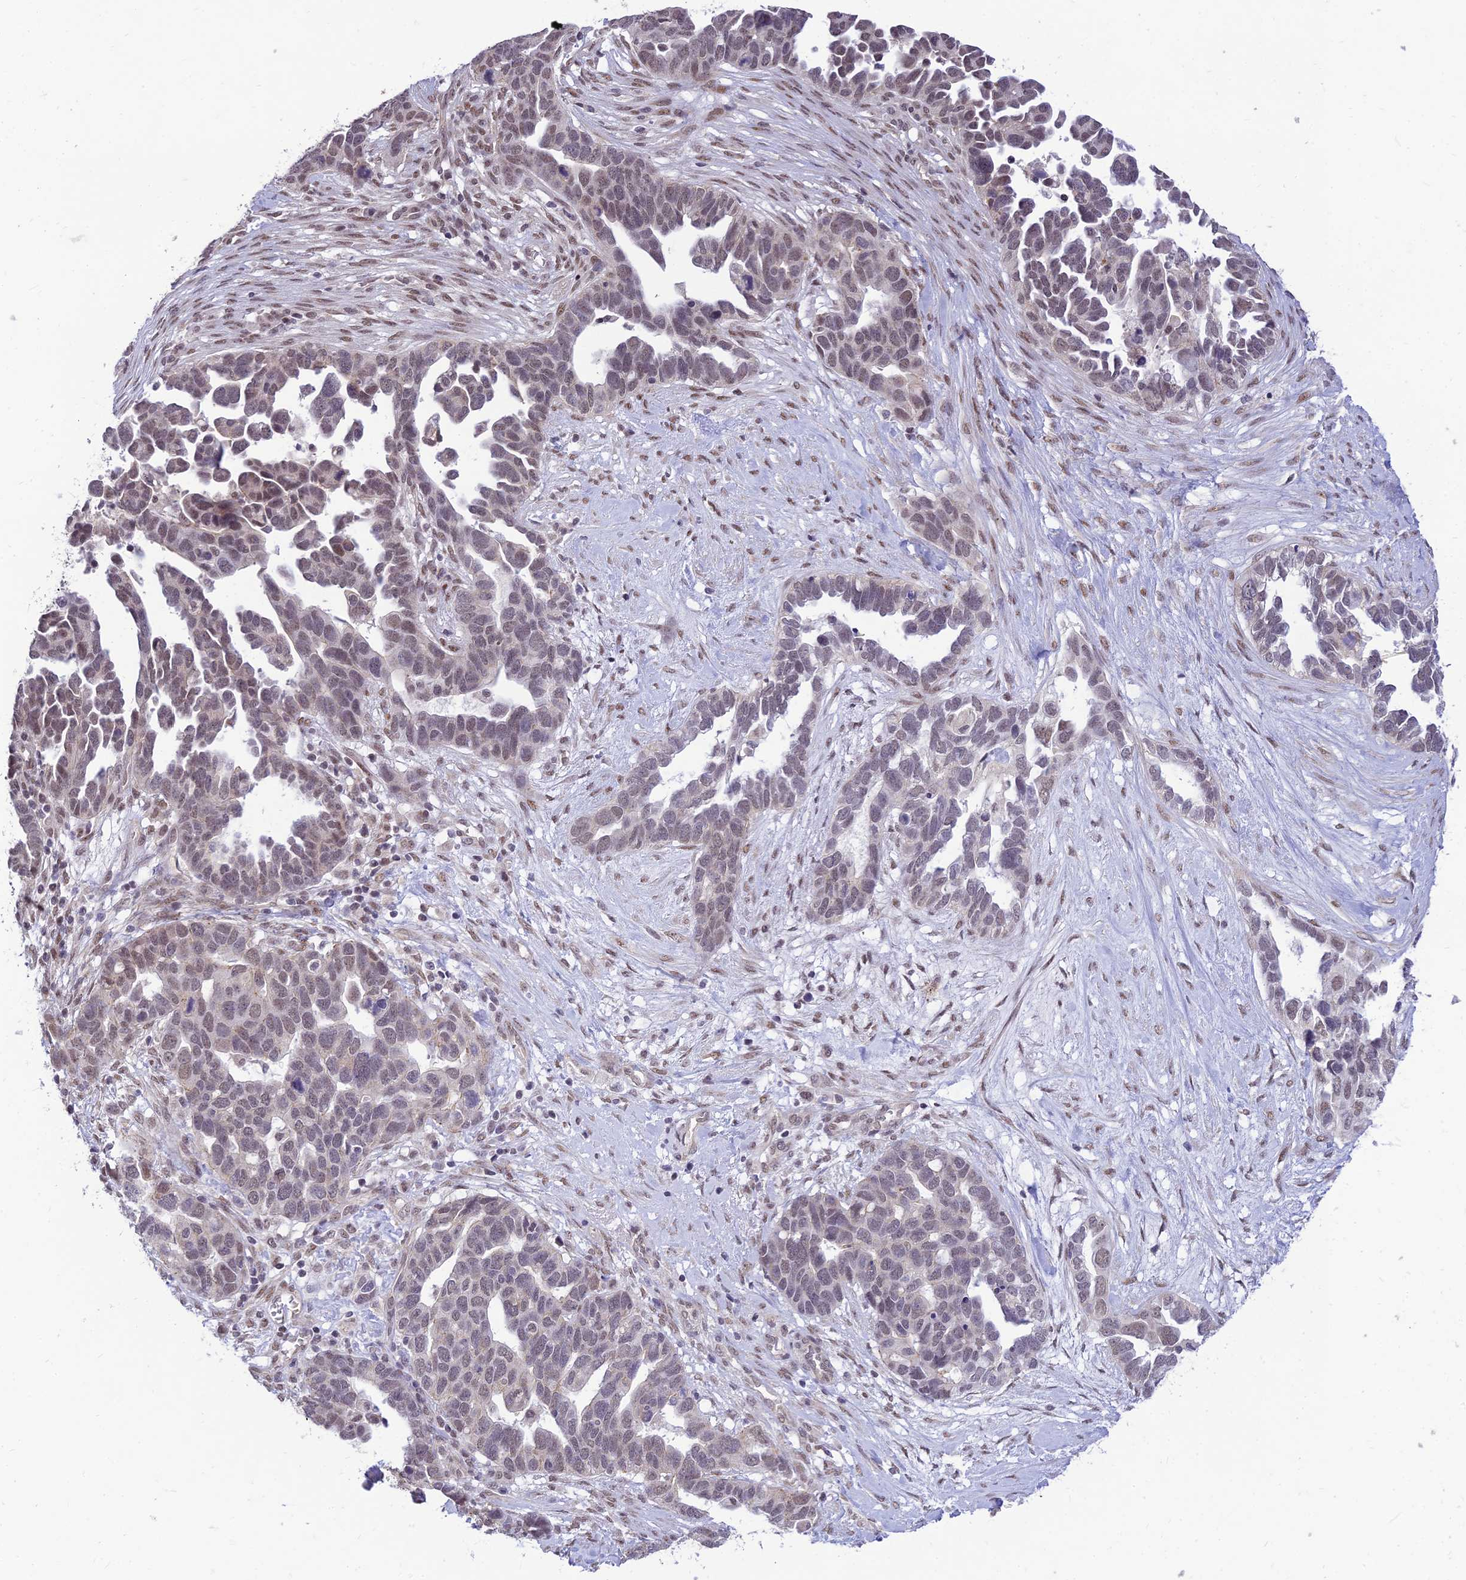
{"staining": {"intensity": "weak", "quantity": "25%-75%", "location": "nuclear"}, "tissue": "ovarian cancer", "cell_type": "Tumor cells", "image_type": "cancer", "snomed": [{"axis": "morphology", "description": "Cystadenocarcinoma, serous, NOS"}, {"axis": "topography", "description": "Ovary"}], "caption": "DAB immunohistochemical staining of ovarian cancer displays weak nuclear protein staining in about 25%-75% of tumor cells.", "gene": "MICOS13", "patient": {"sex": "female", "age": 54}}